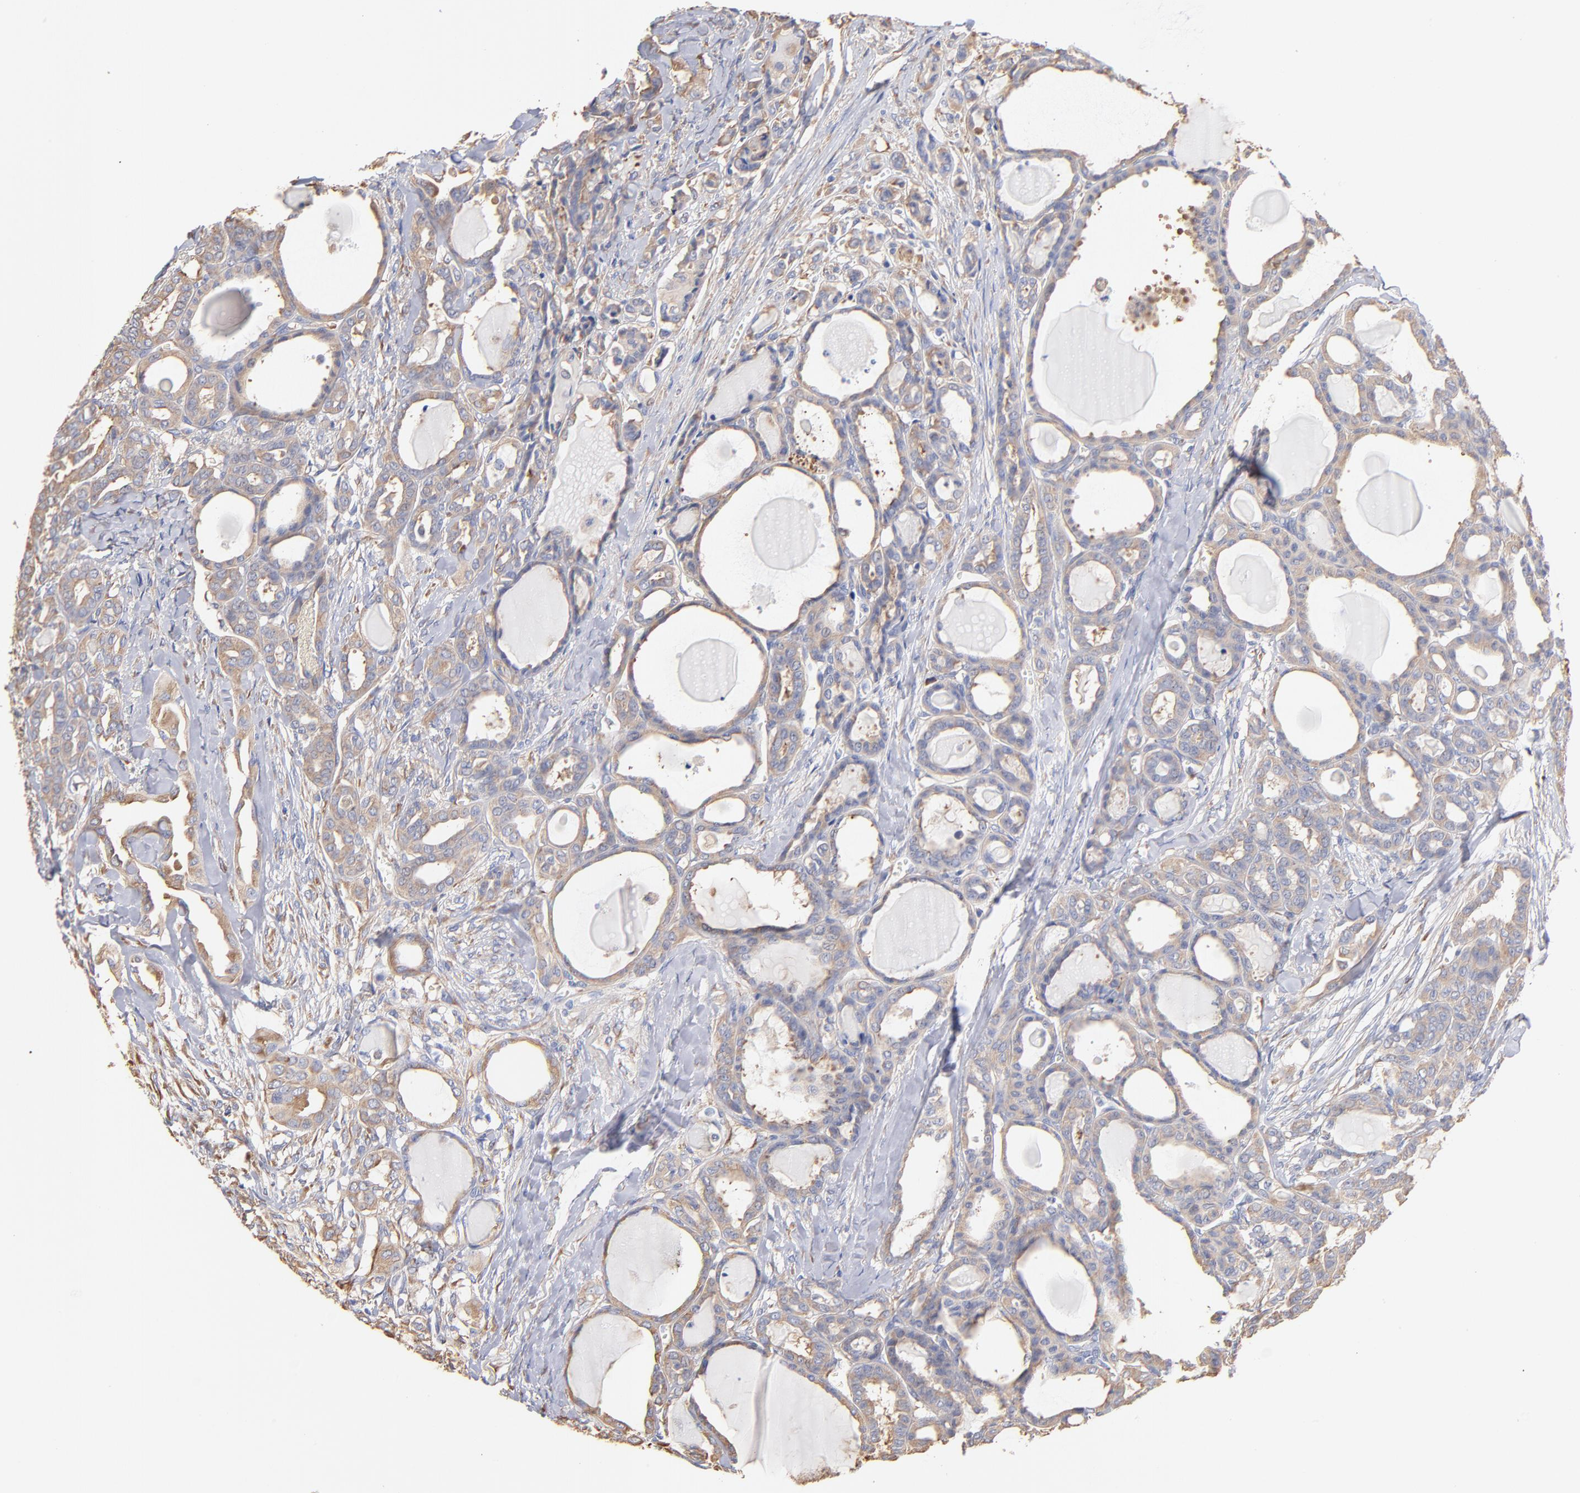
{"staining": {"intensity": "weak", "quantity": "25%-75%", "location": "cytoplasmic/membranous"}, "tissue": "thyroid cancer", "cell_type": "Tumor cells", "image_type": "cancer", "snomed": [{"axis": "morphology", "description": "Carcinoma, NOS"}, {"axis": "topography", "description": "Thyroid gland"}], "caption": "An image of carcinoma (thyroid) stained for a protein displays weak cytoplasmic/membranous brown staining in tumor cells.", "gene": "RPL9", "patient": {"sex": "female", "age": 91}}